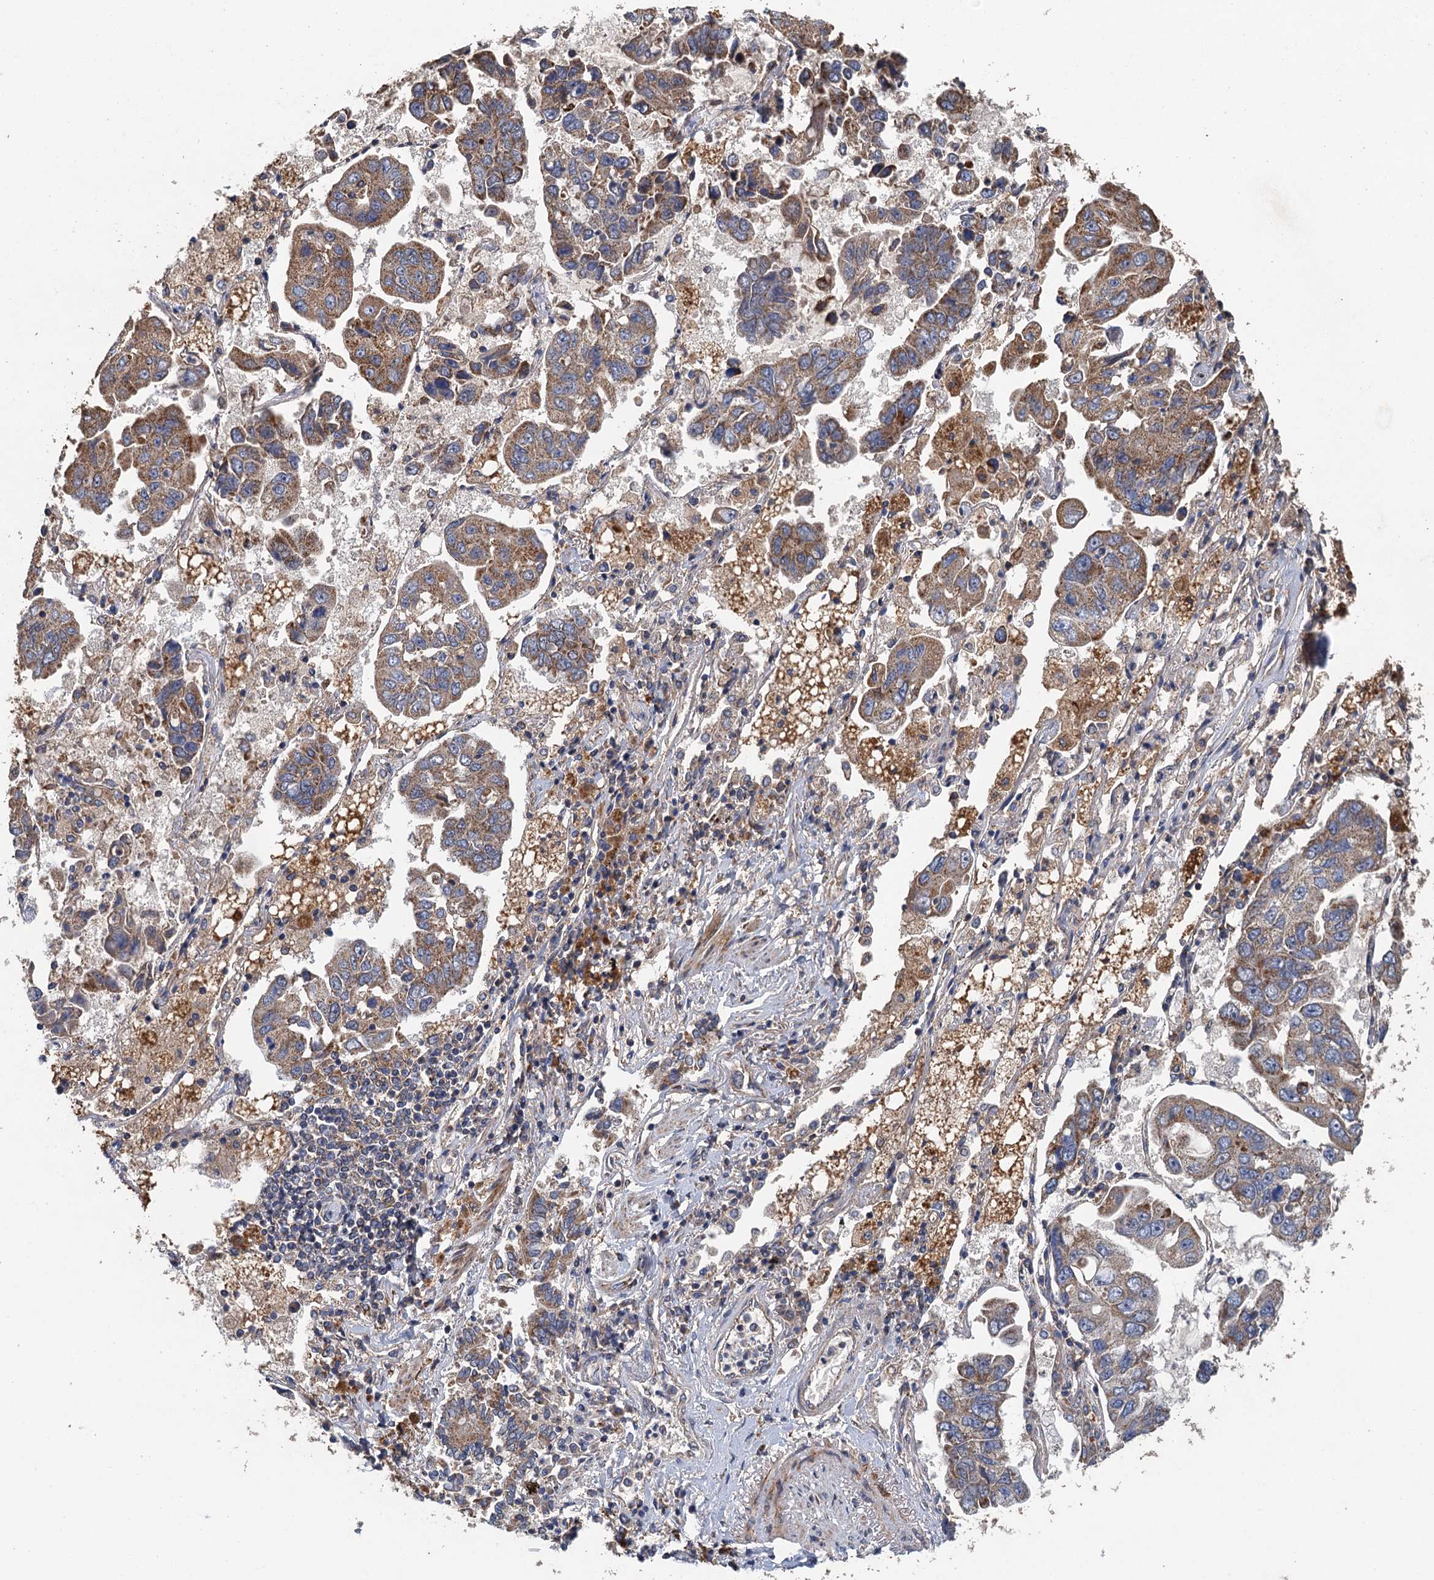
{"staining": {"intensity": "moderate", "quantity": "25%-75%", "location": "cytoplasmic/membranous"}, "tissue": "lung cancer", "cell_type": "Tumor cells", "image_type": "cancer", "snomed": [{"axis": "morphology", "description": "Adenocarcinoma, NOS"}, {"axis": "topography", "description": "Lung"}], "caption": "Lung cancer (adenocarcinoma) stained for a protein (brown) reveals moderate cytoplasmic/membranous positive staining in about 25%-75% of tumor cells.", "gene": "BCS1L", "patient": {"sex": "male", "age": 64}}